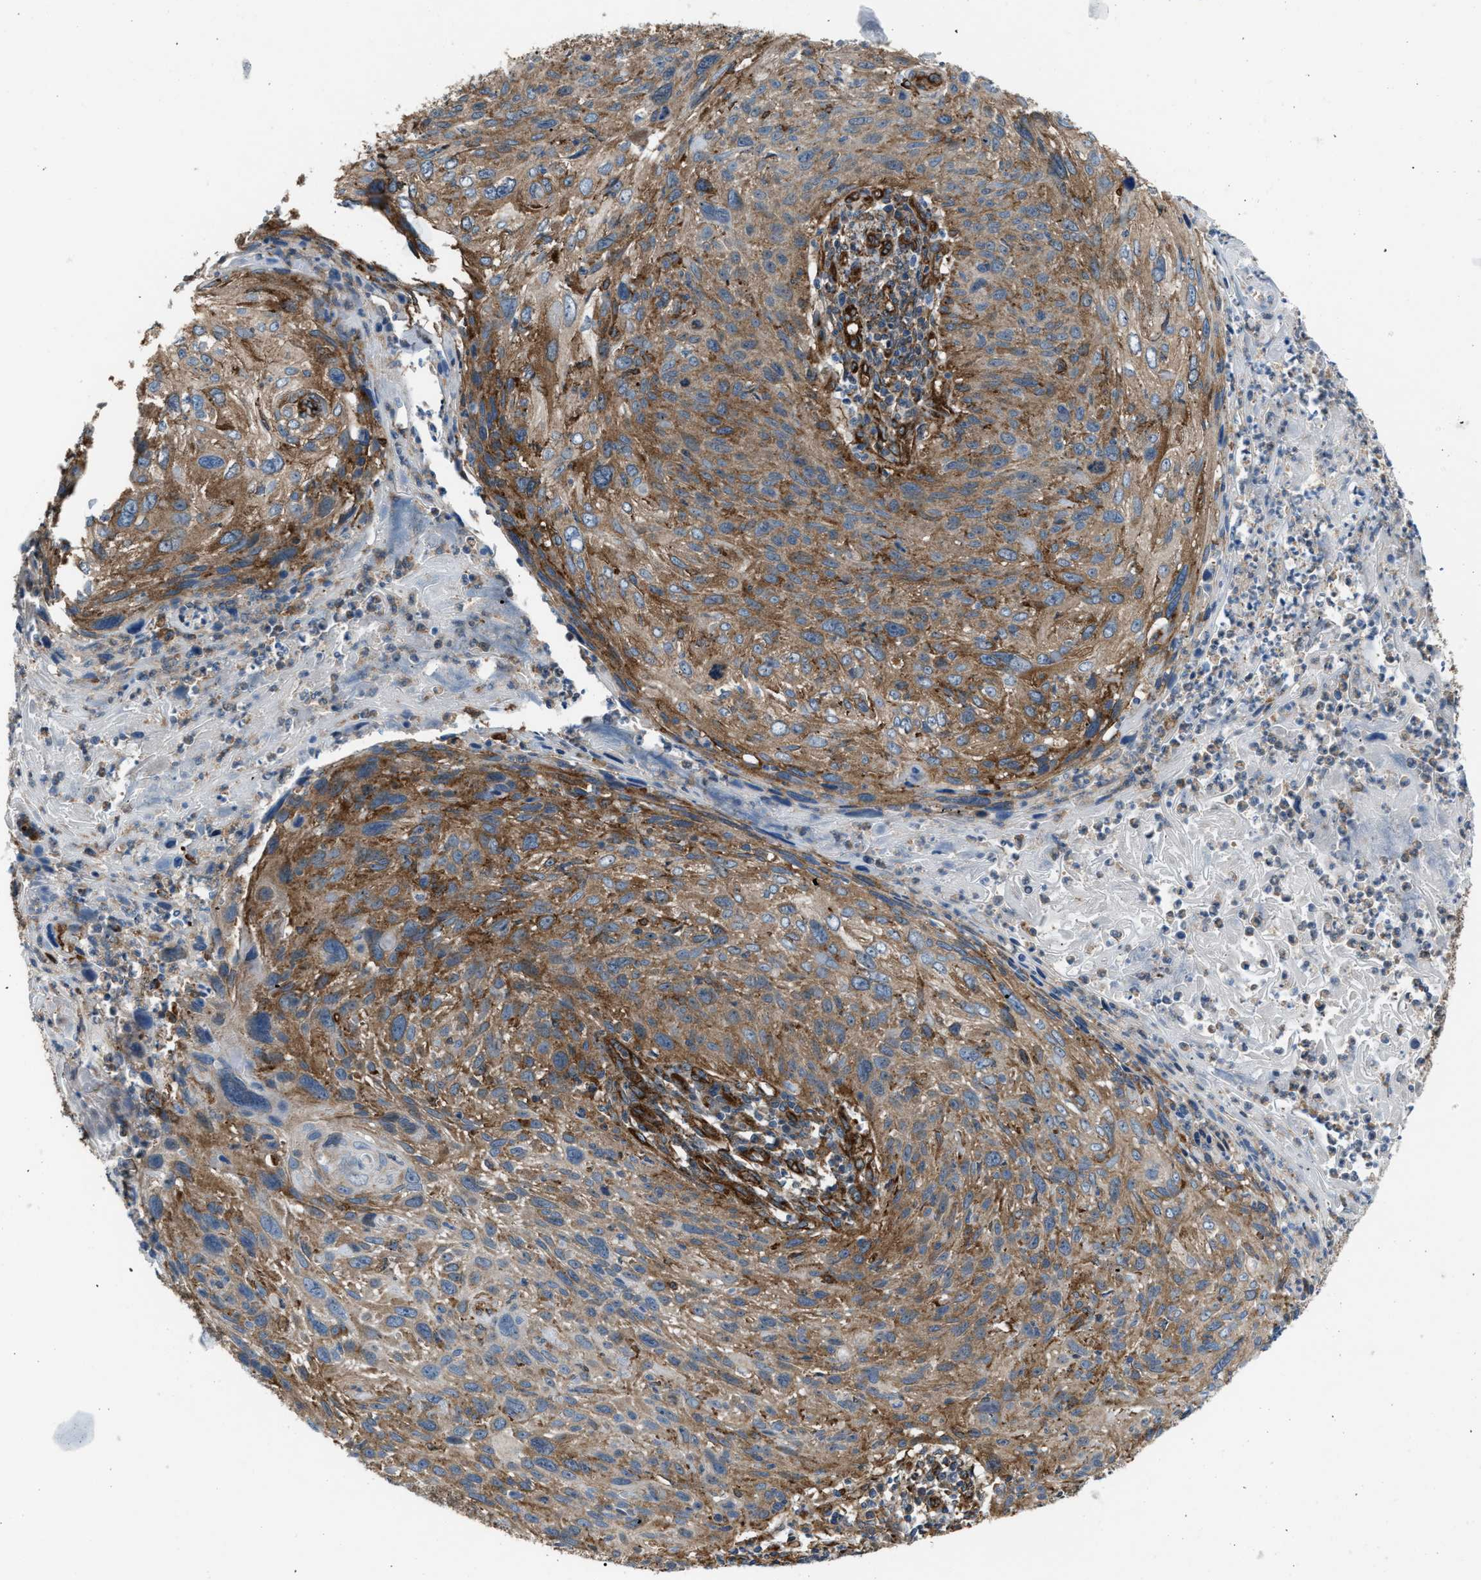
{"staining": {"intensity": "moderate", "quantity": ">75%", "location": "cytoplasmic/membranous"}, "tissue": "cervical cancer", "cell_type": "Tumor cells", "image_type": "cancer", "snomed": [{"axis": "morphology", "description": "Squamous cell carcinoma, NOS"}, {"axis": "topography", "description": "Cervix"}], "caption": "A medium amount of moderate cytoplasmic/membranous expression is seen in approximately >75% of tumor cells in cervical cancer (squamous cell carcinoma) tissue.", "gene": "PICALM", "patient": {"sex": "female", "age": 51}}